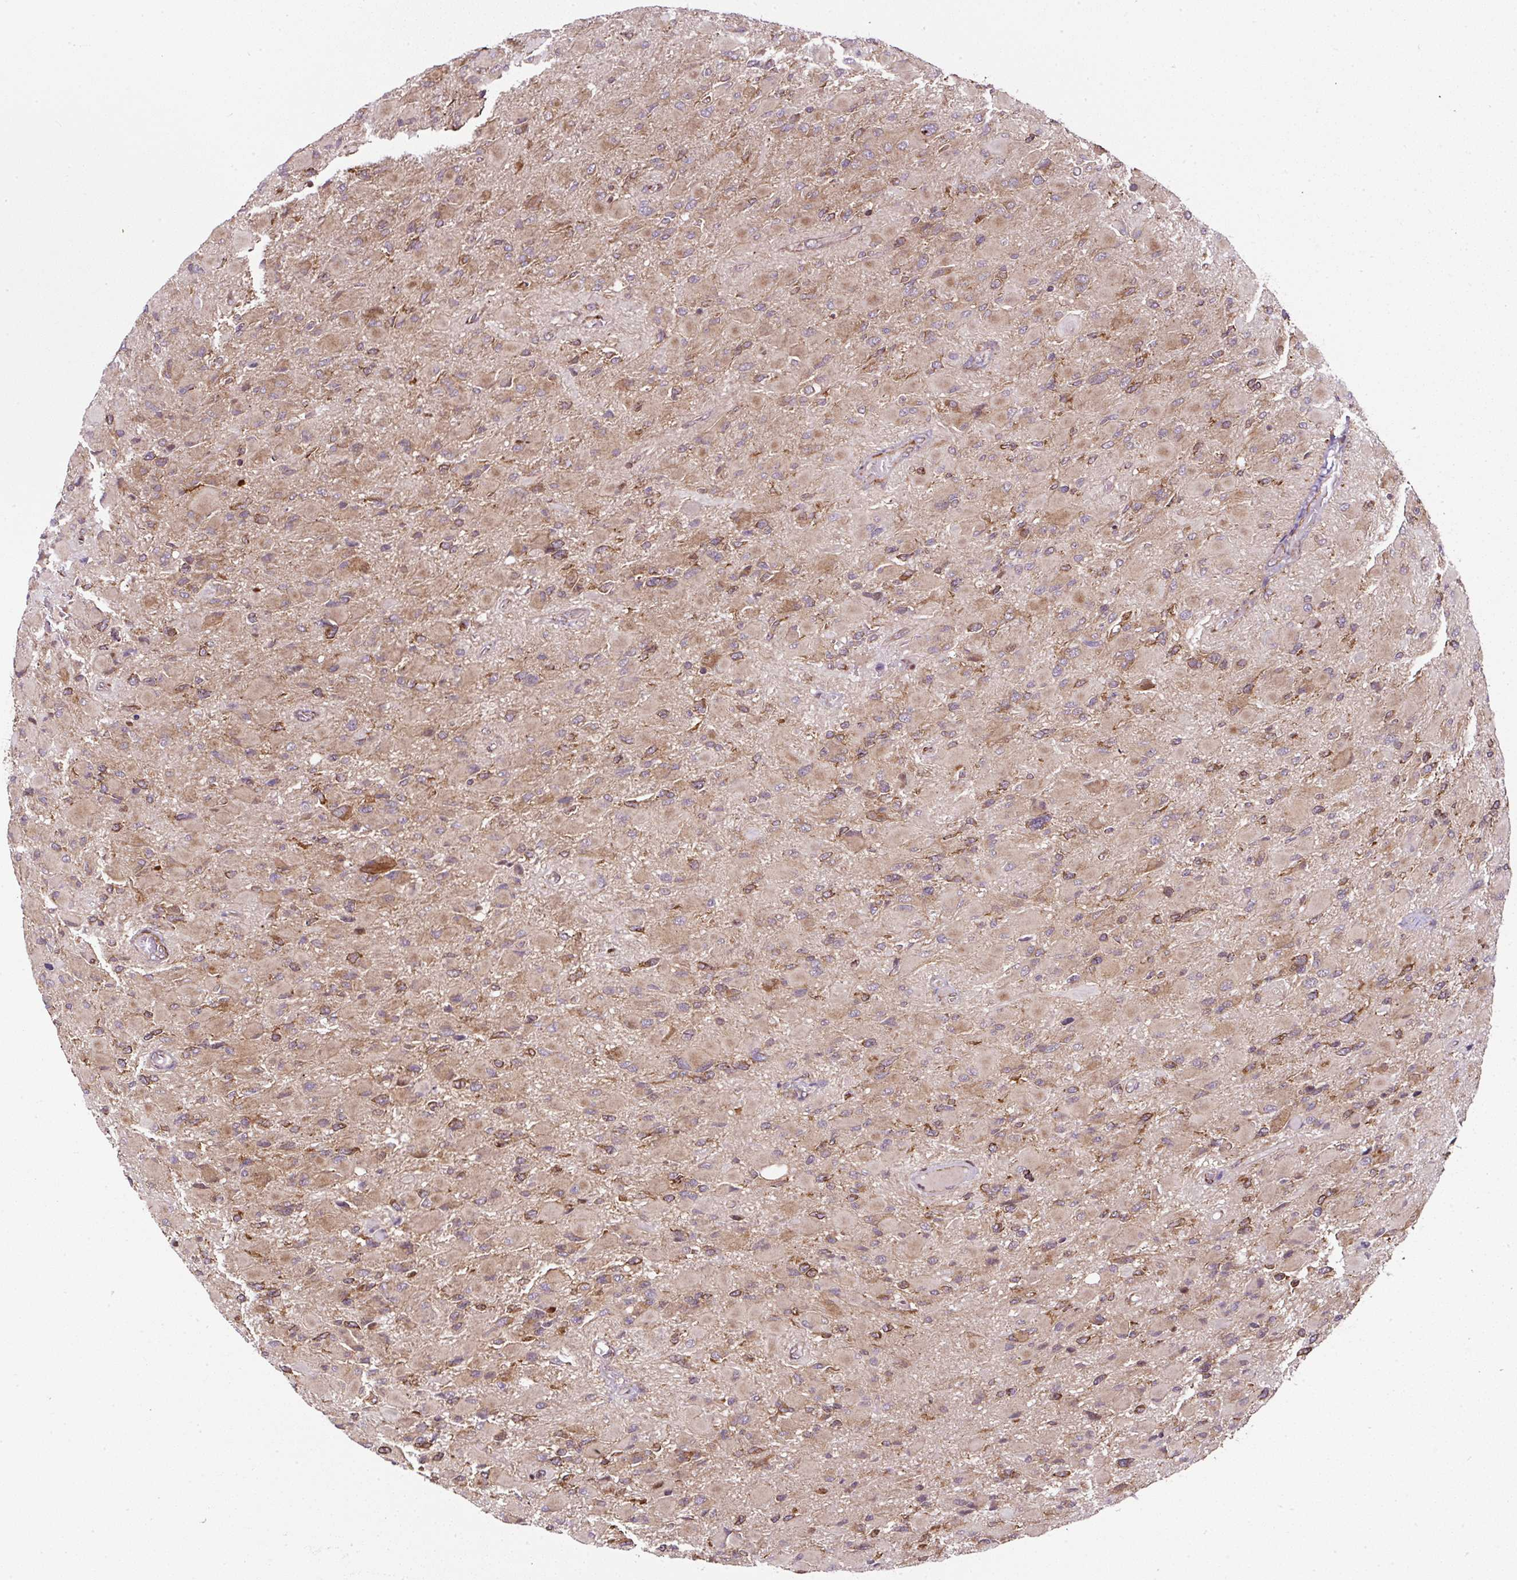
{"staining": {"intensity": "weak", "quantity": ">75%", "location": "cytoplasmic/membranous"}, "tissue": "glioma", "cell_type": "Tumor cells", "image_type": "cancer", "snomed": [{"axis": "morphology", "description": "Glioma, malignant, High grade"}, {"axis": "topography", "description": "Cerebral cortex"}], "caption": "Malignant glioma (high-grade) stained for a protein demonstrates weak cytoplasmic/membranous positivity in tumor cells. The staining was performed using DAB, with brown indicating positive protein expression. Nuclei are stained blue with hematoxylin.", "gene": "KDM4E", "patient": {"sex": "female", "age": 36}}